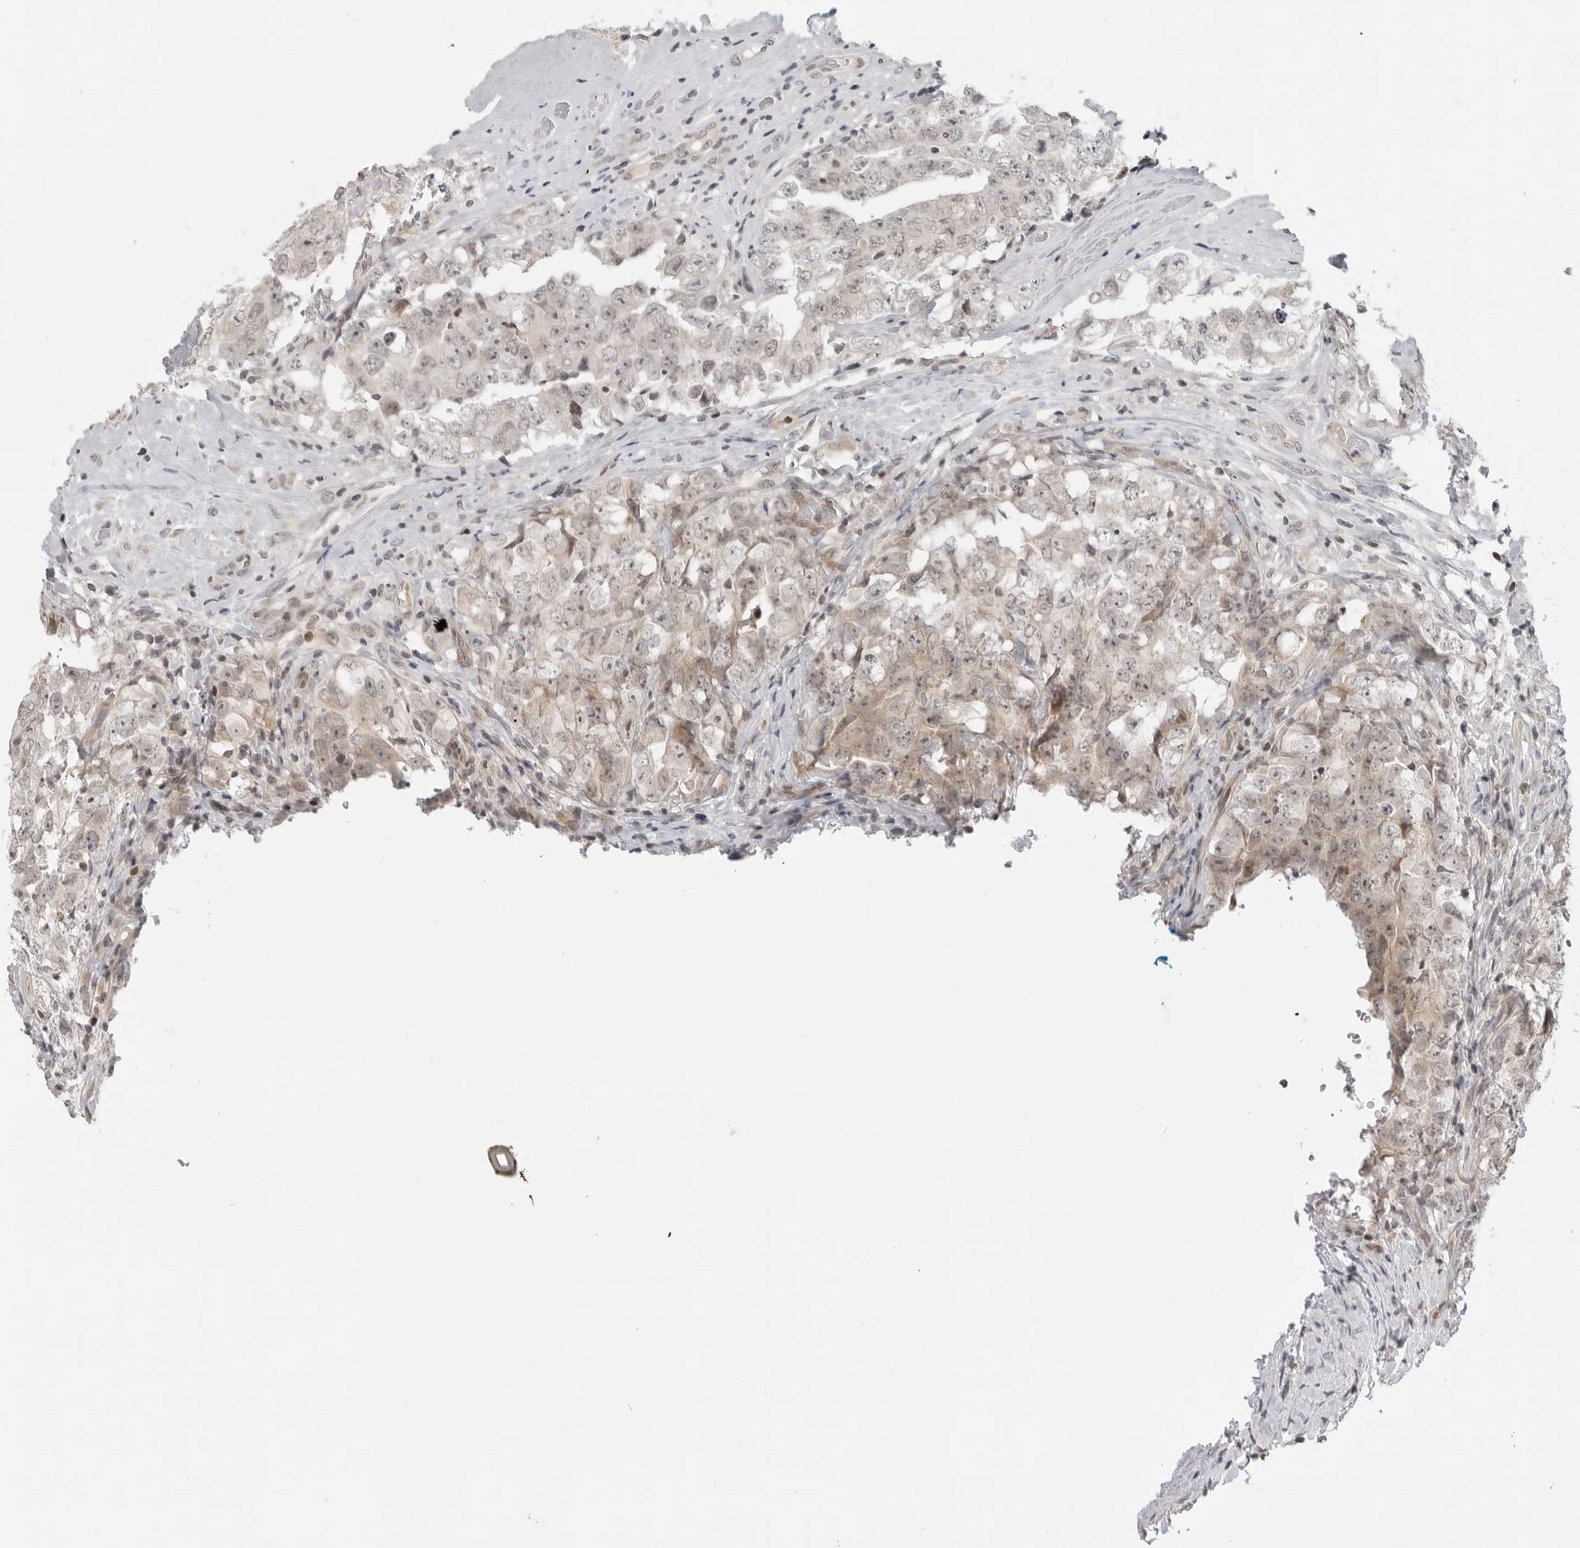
{"staining": {"intensity": "weak", "quantity": "<25%", "location": "cytoplasmic/membranous,nuclear"}, "tissue": "testis cancer", "cell_type": "Tumor cells", "image_type": "cancer", "snomed": [{"axis": "morphology", "description": "Carcinoma, Embryonal, NOS"}, {"axis": "topography", "description": "Testis"}], "caption": "This image is of testis embryonal carcinoma stained with immunohistochemistry to label a protein in brown with the nuclei are counter-stained blue. There is no positivity in tumor cells. The staining was performed using DAB to visualize the protein expression in brown, while the nuclei were stained in blue with hematoxylin (Magnification: 20x).", "gene": "C8orf33", "patient": {"sex": "male", "age": 26}}